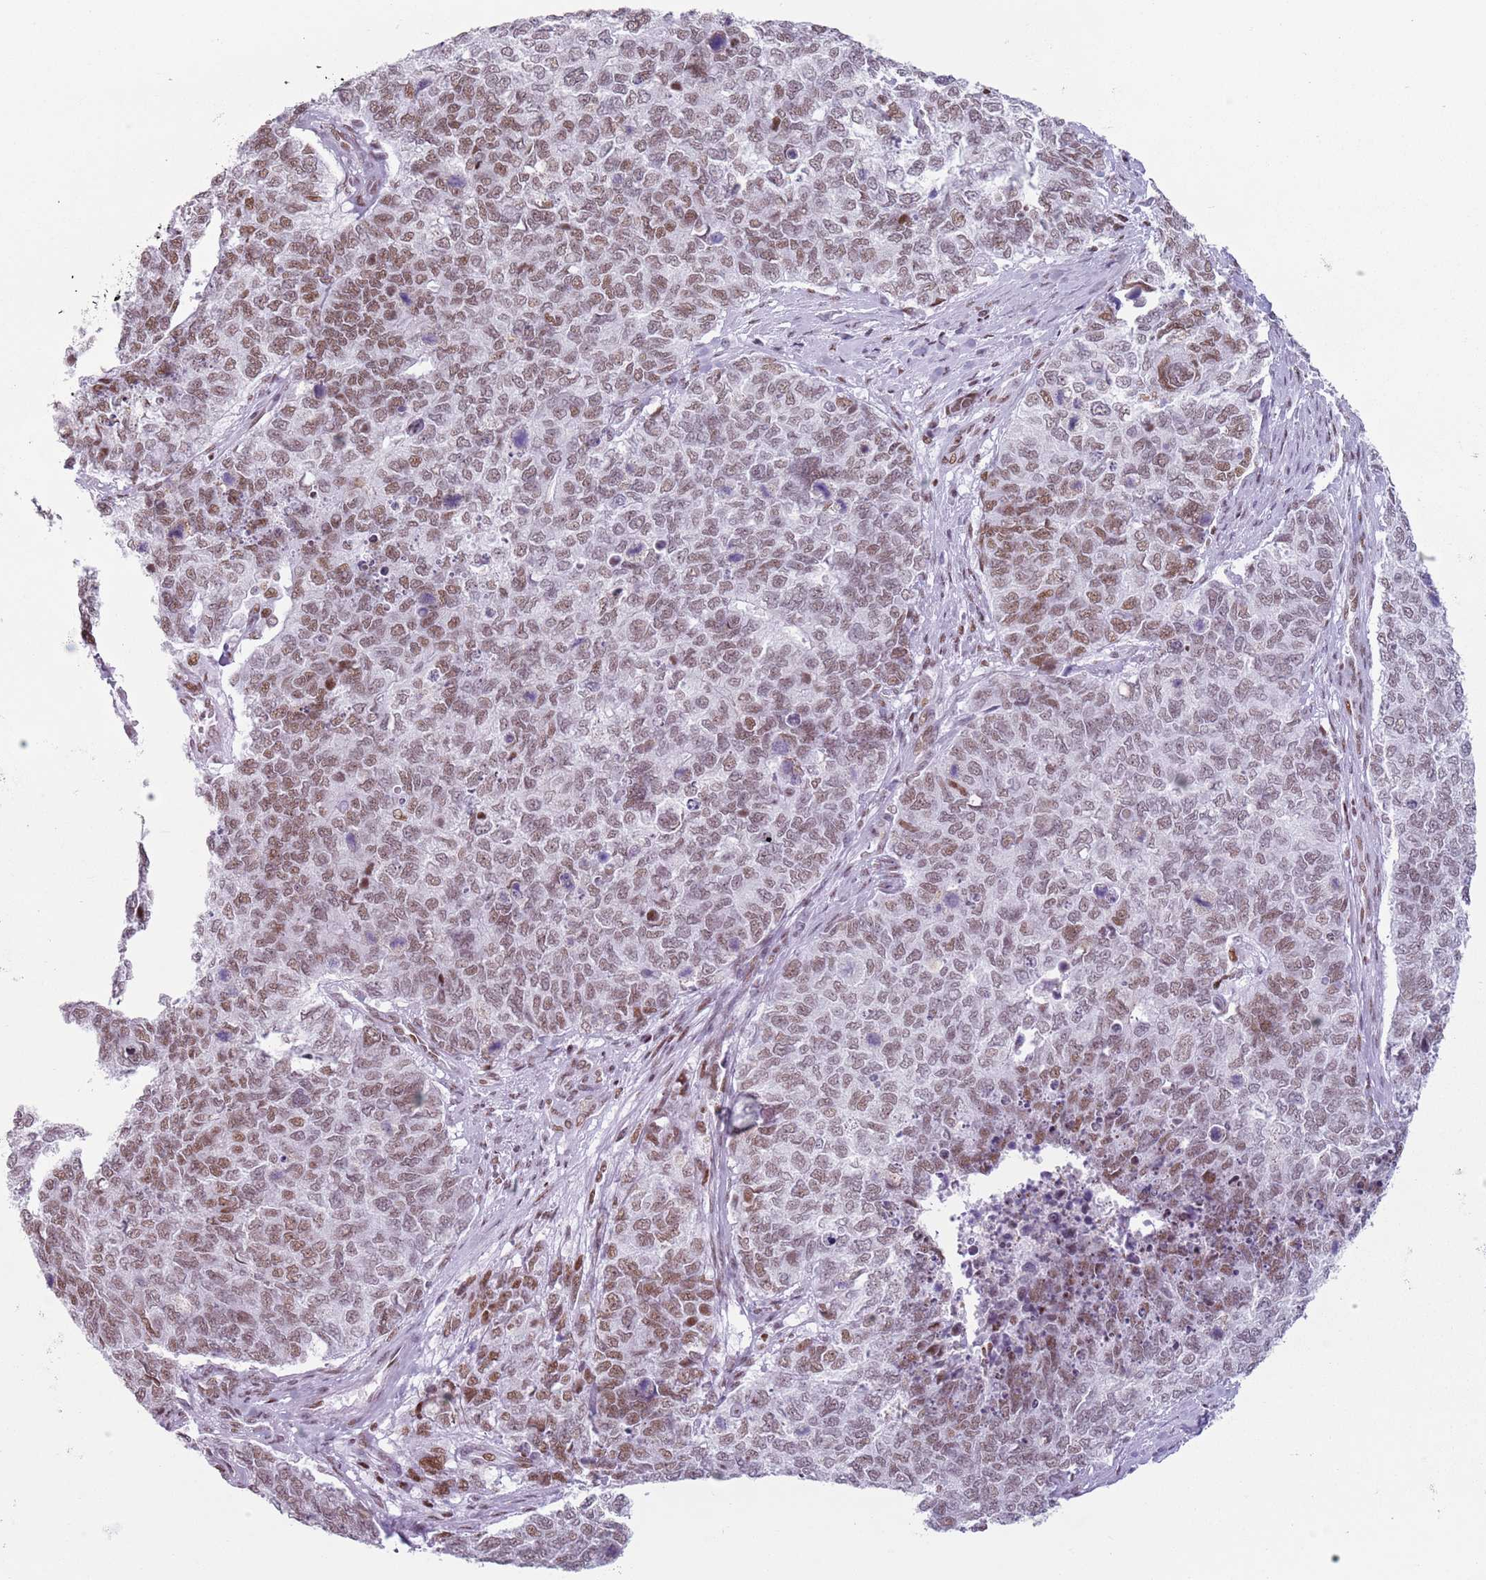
{"staining": {"intensity": "moderate", "quantity": "25%-75%", "location": "nuclear"}, "tissue": "cervical cancer", "cell_type": "Tumor cells", "image_type": "cancer", "snomed": [{"axis": "morphology", "description": "Squamous cell carcinoma, NOS"}, {"axis": "topography", "description": "Cervix"}], "caption": "Human cervical squamous cell carcinoma stained with a protein marker demonstrates moderate staining in tumor cells.", "gene": "FAM104B", "patient": {"sex": "female", "age": 63}}